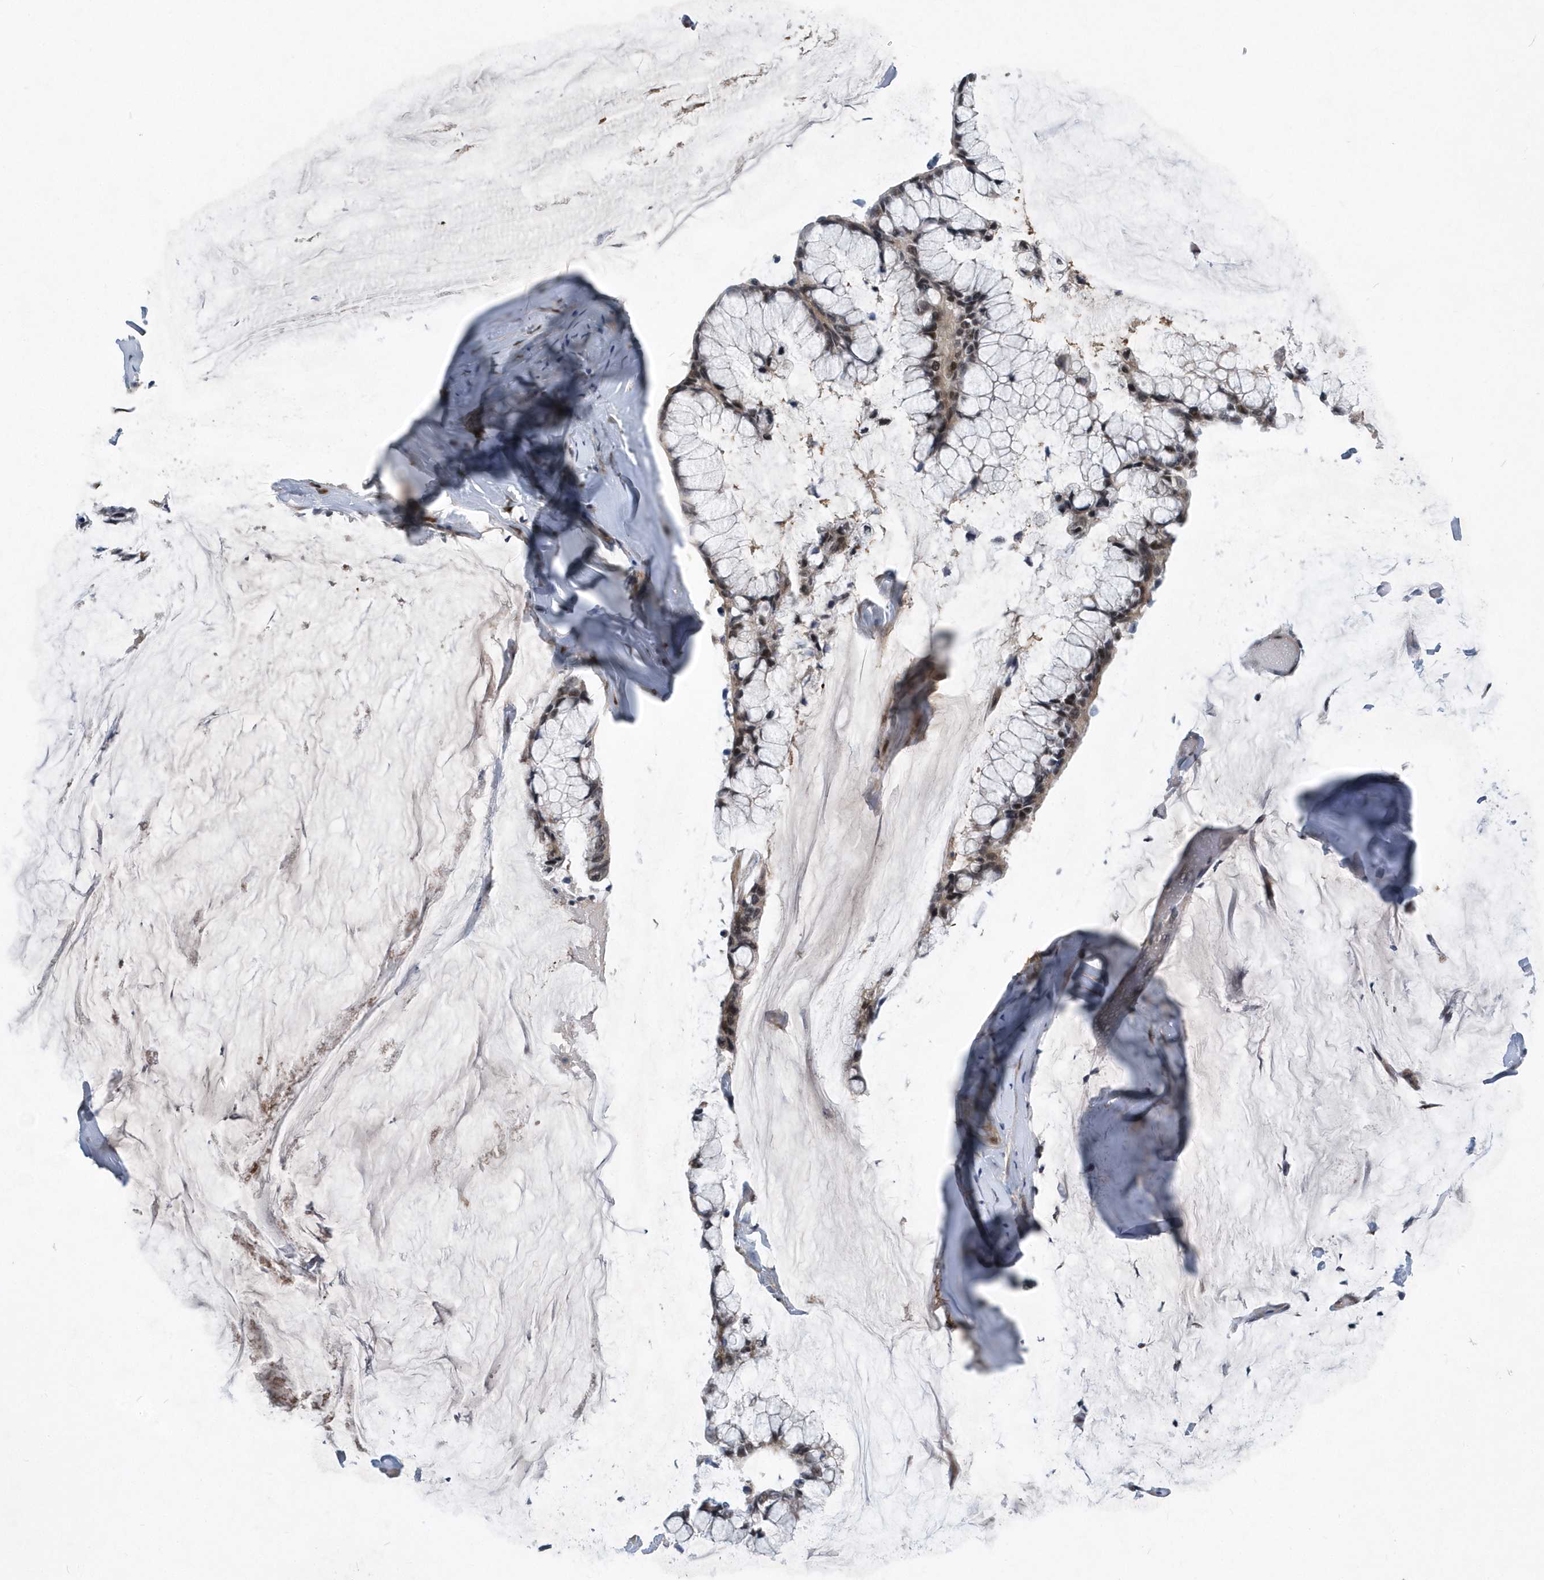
{"staining": {"intensity": "weak", "quantity": "25%-75%", "location": "cytoplasmic/membranous,nuclear"}, "tissue": "ovarian cancer", "cell_type": "Tumor cells", "image_type": "cancer", "snomed": [{"axis": "morphology", "description": "Cystadenocarcinoma, mucinous, NOS"}, {"axis": "topography", "description": "Ovary"}], "caption": "A photomicrograph of human mucinous cystadenocarcinoma (ovarian) stained for a protein demonstrates weak cytoplasmic/membranous and nuclear brown staining in tumor cells.", "gene": "FAM217A", "patient": {"sex": "female", "age": 39}}